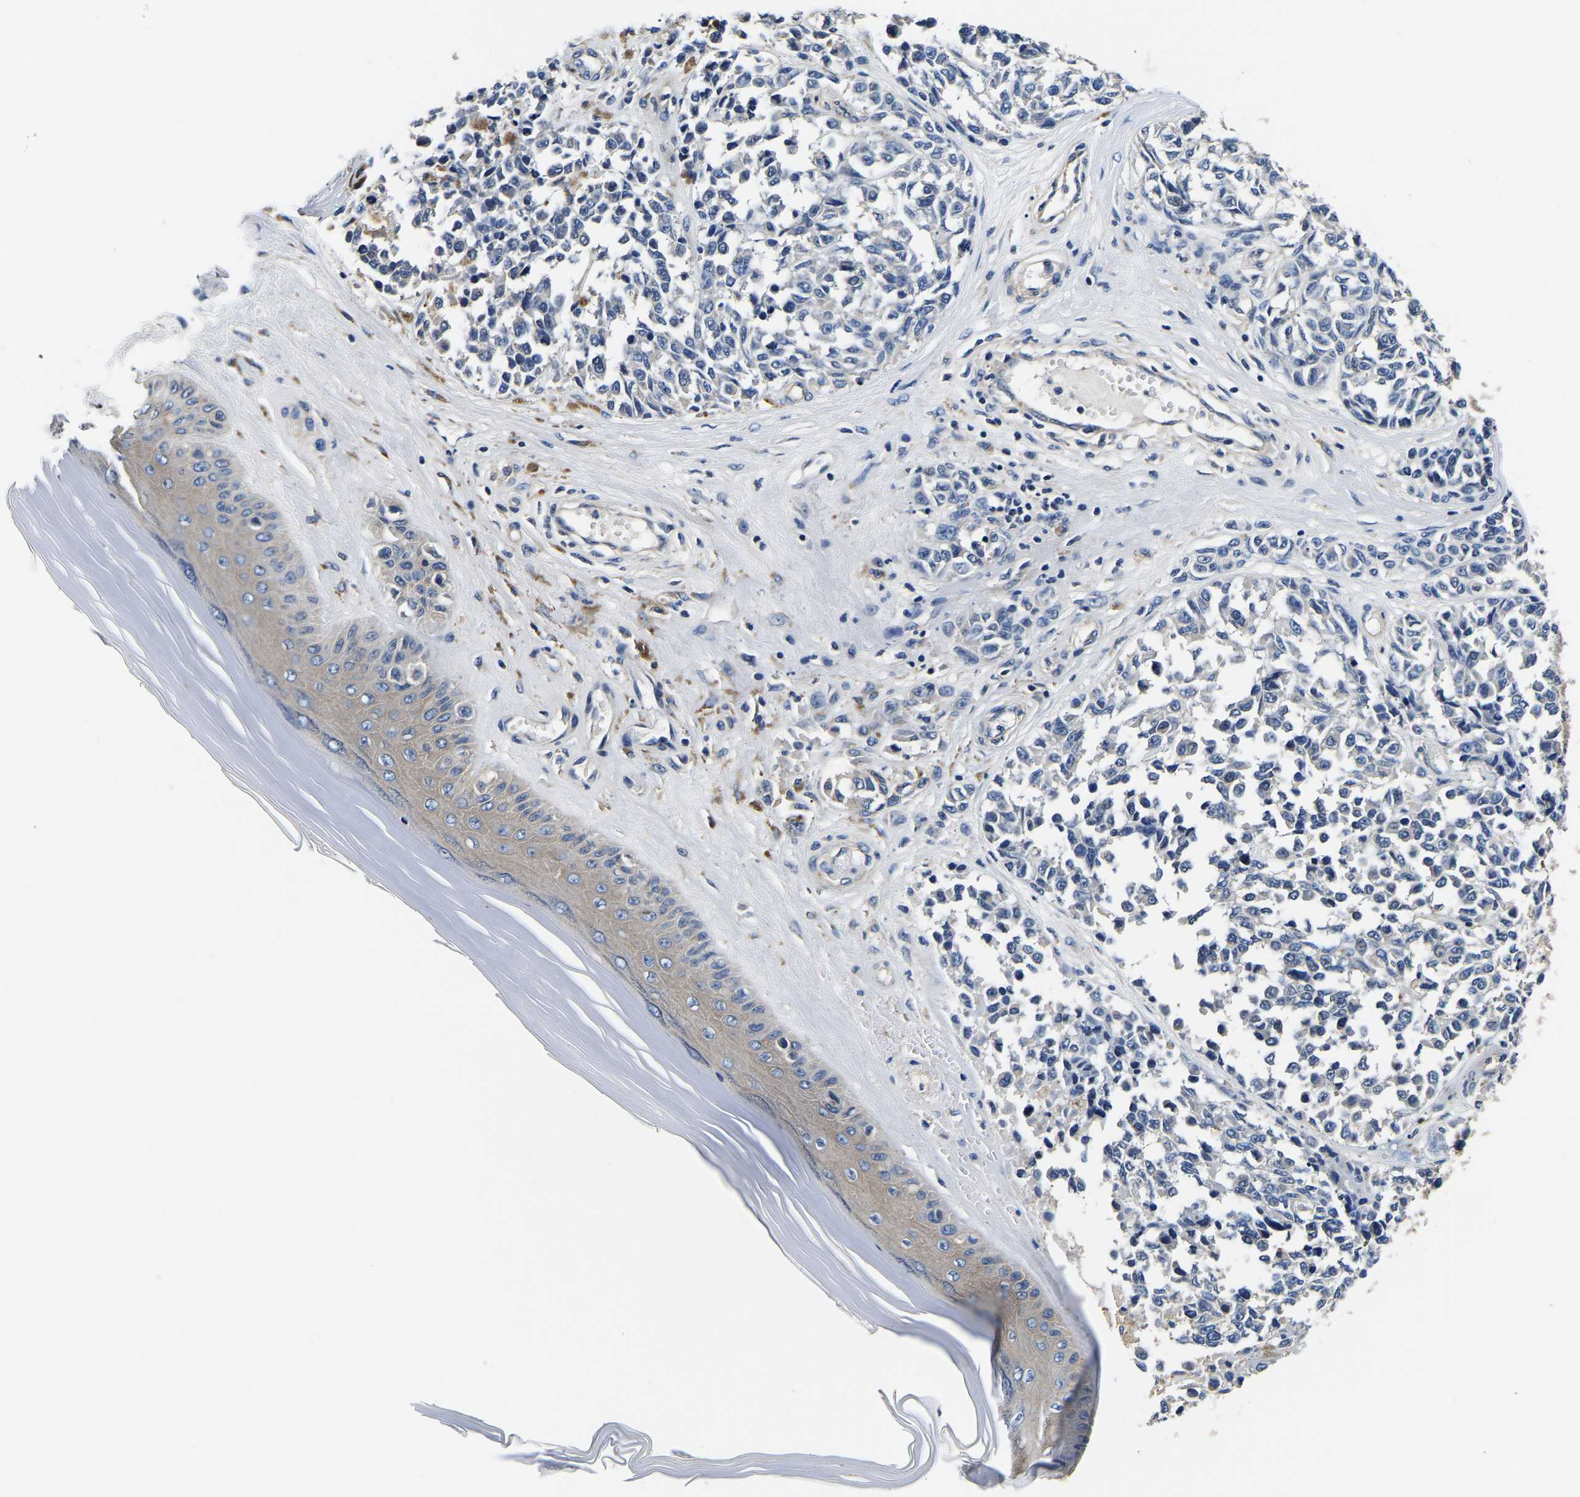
{"staining": {"intensity": "negative", "quantity": "none", "location": "none"}, "tissue": "melanoma", "cell_type": "Tumor cells", "image_type": "cancer", "snomed": [{"axis": "morphology", "description": "Malignant melanoma, NOS"}, {"axis": "topography", "description": "Skin"}], "caption": "DAB (3,3'-diaminobenzidine) immunohistochemical staining of human melanoma reveals no significant staining in tumor cells. (Brightfield microscopy of DAB (3,3'-diaminobenzidine) immunohistochemistry (IHC) at high magnification).", "gene": "SH3GLB1", "patient": {"sex": "female", "age": 64}}